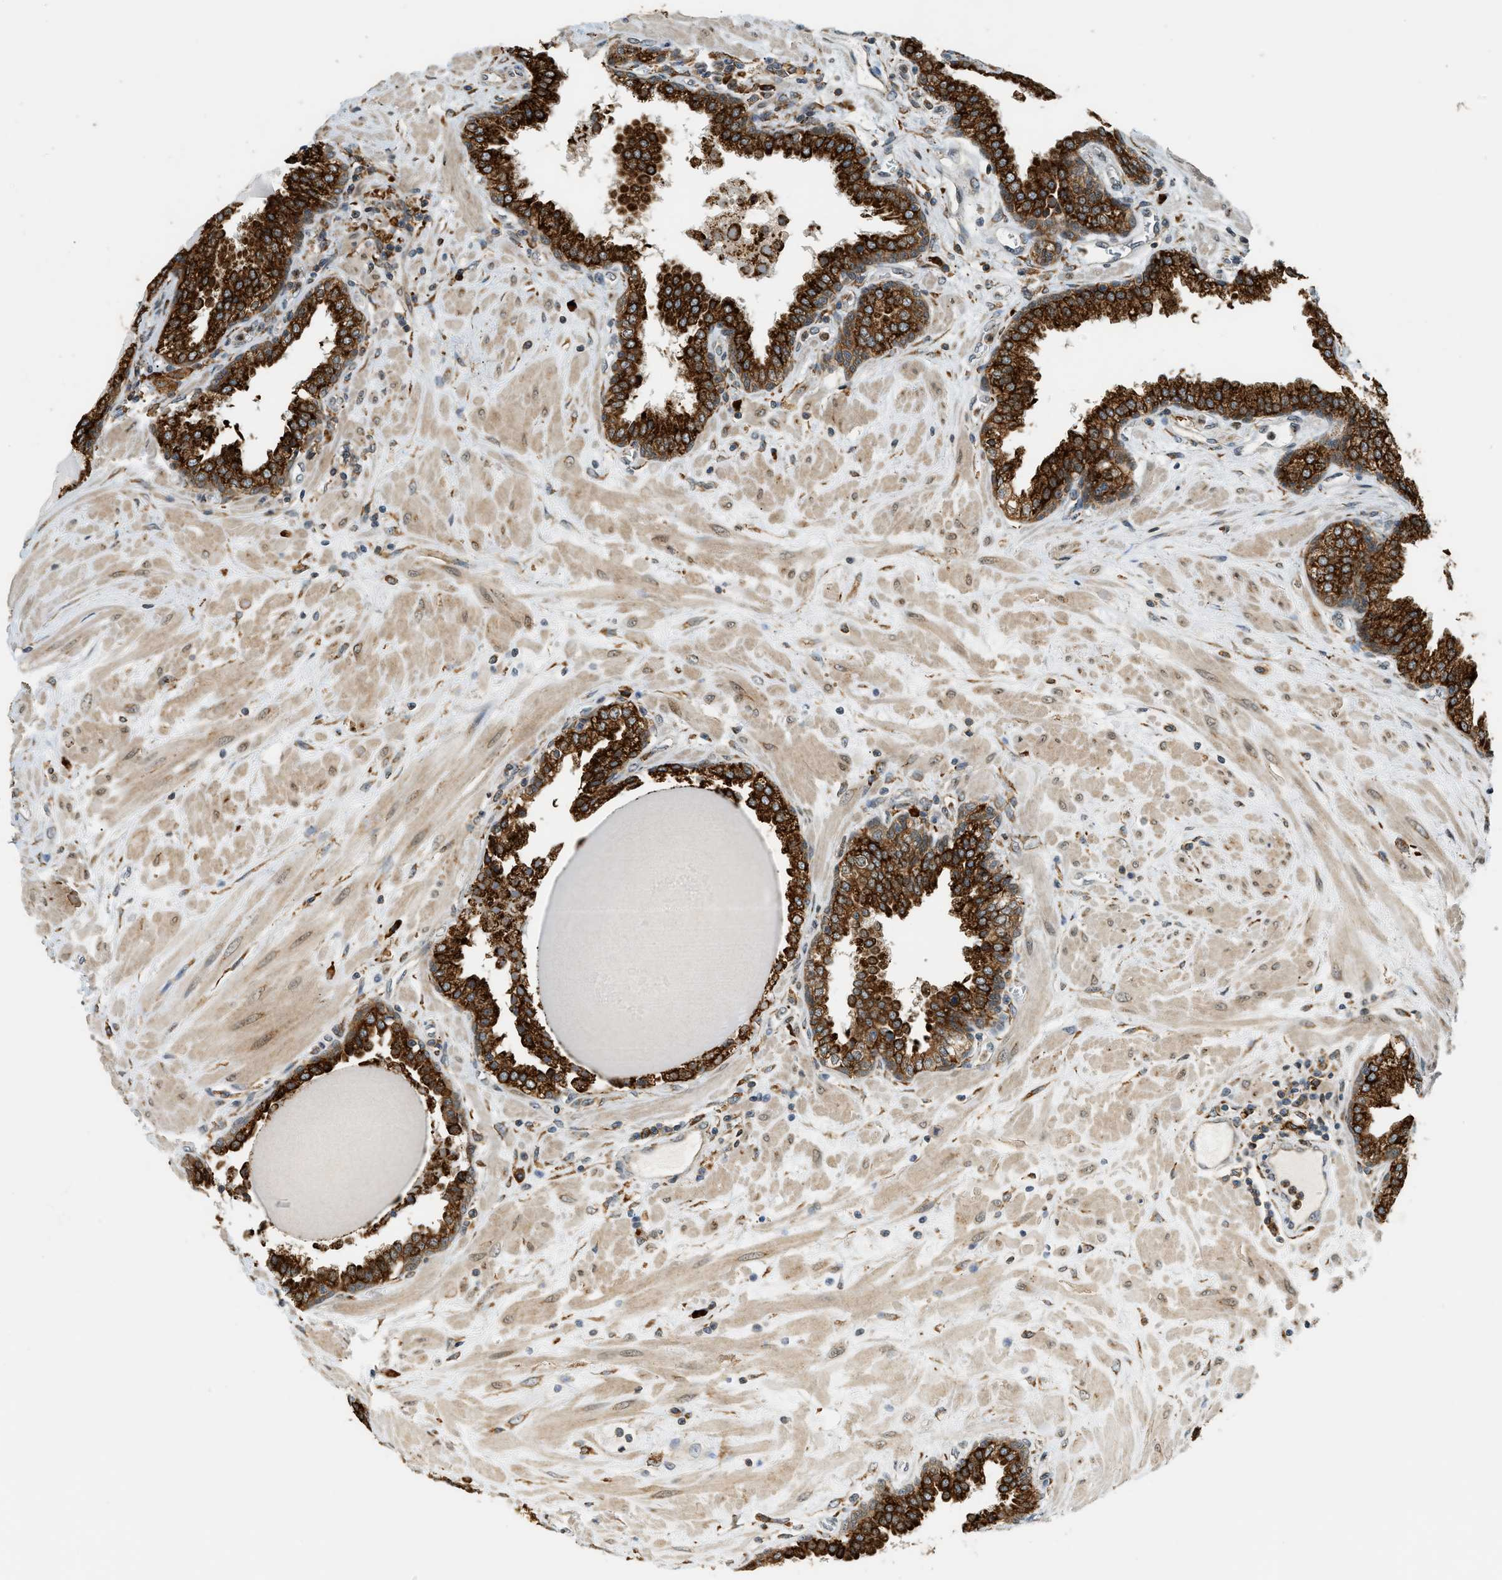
{"staining": {"intensity": "strong", "quantity": ">75%", "location": "cytoplasmic/membranous"}, "tissue": "prostate", "cell_type": "Glandular cells", "image_type": "normal", "snomed": [{"axis": "morphology", "description": "Normal tissue, NOS"}, {"axis": "topography", "description": "Prostate"}], "caption": "An immunohistochemistry image of unremarkable tissue is shown. Protein staining in brown labels strong cytoplasmic/membranous positivity in prostate within glandular cells. (DAB (3,3'-diaminobenzidine) IHC with brightfield microscopy, high magnification).", "gene": "SEMA4D", "patient": {"sex": "male", "age": 51}}